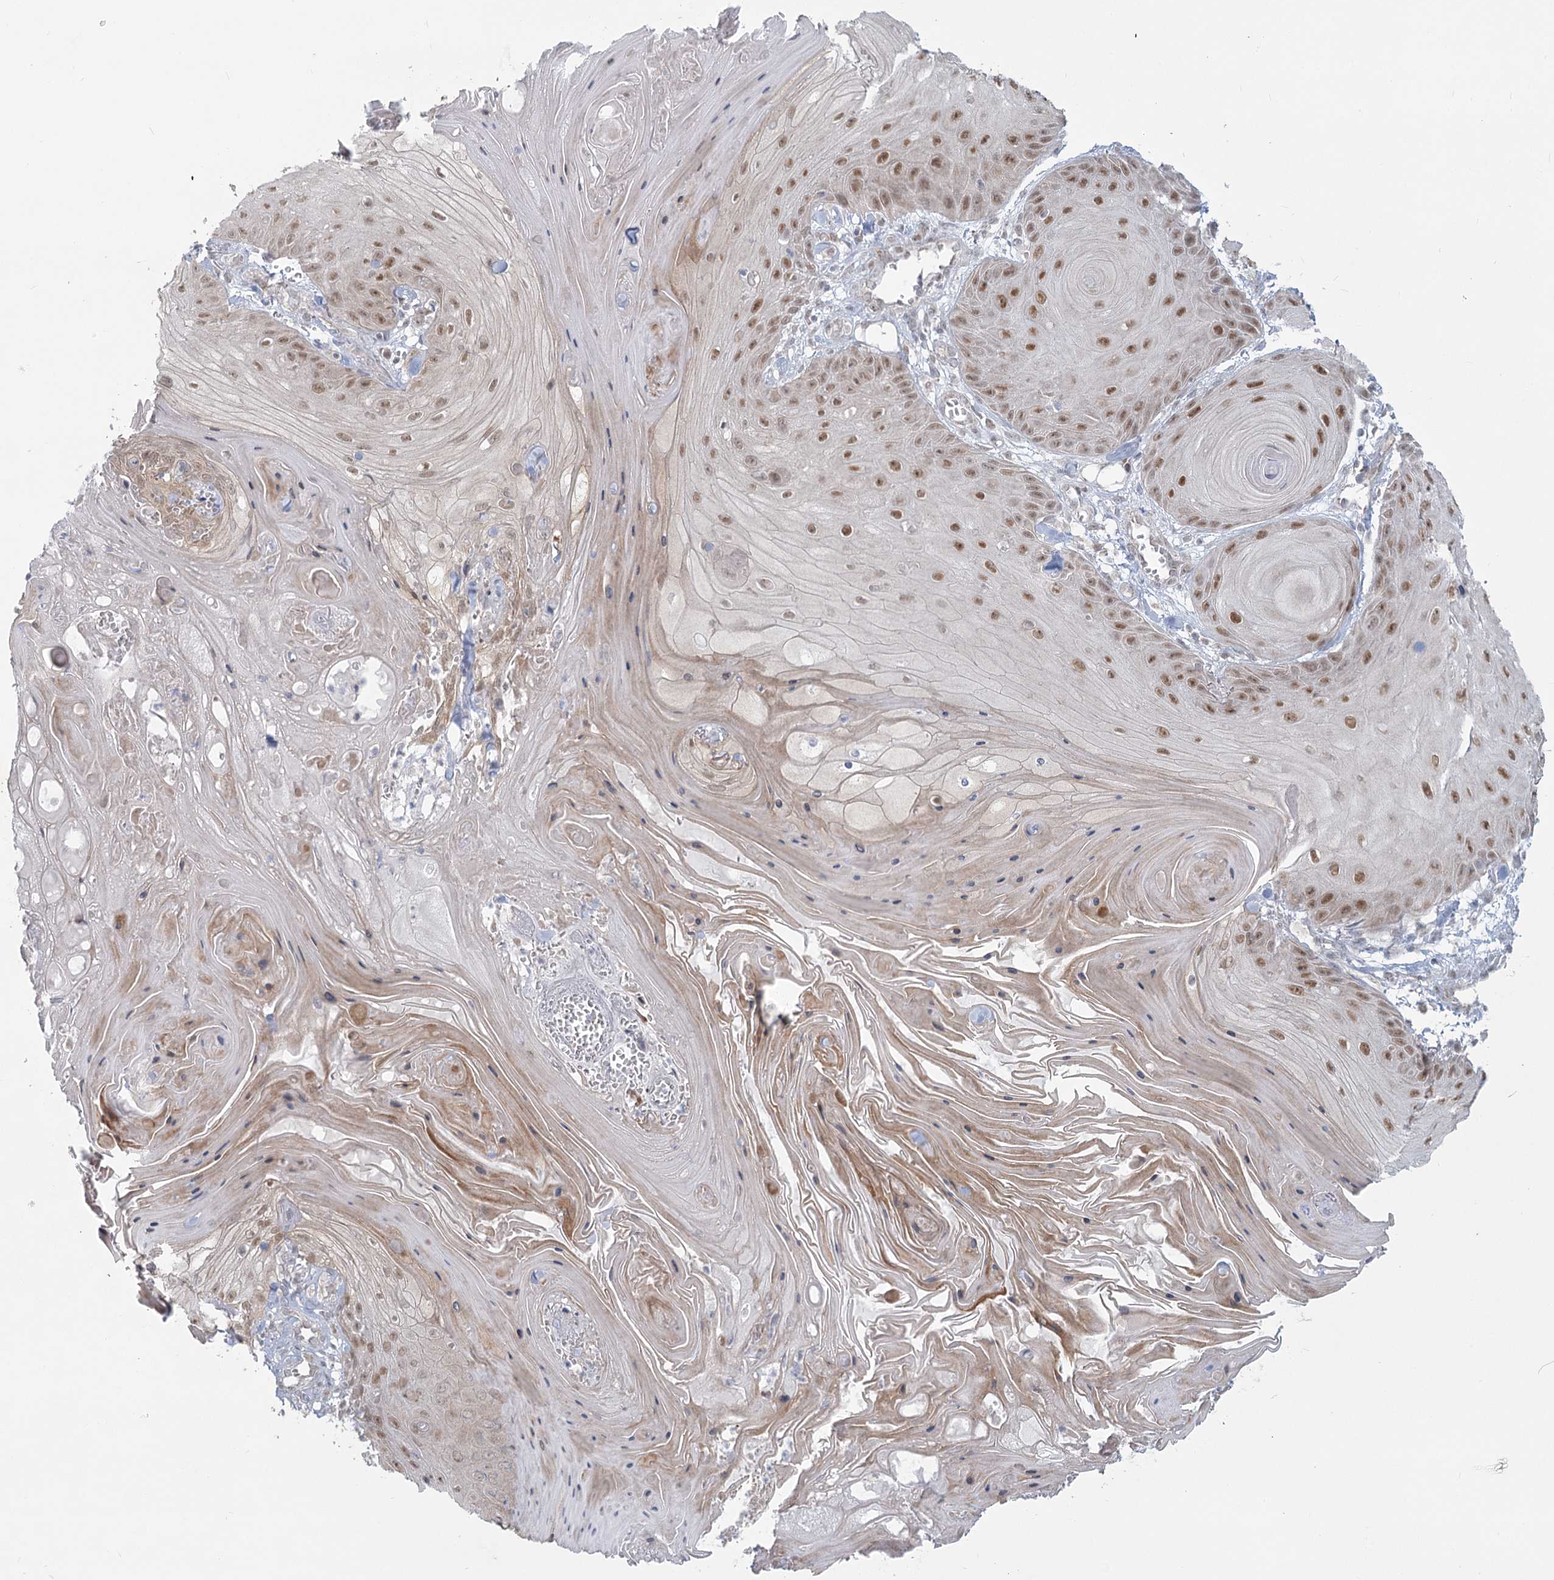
{"staining": {"intensity": "moderate", "quantity": ">75%", "location": "nuclear"}, "tissue": "skin cancer", "cell_type": "Tumor cells", "image_type": "cancer", "snomed": [{"axis": "morphology", "description": "Squamous cell carcinoma, NOS"}, {"axis": "topography", "description": "Skin"}], "caption": "Brown immunohistochemical staining in human skin cancer shows moderate nuclear expression in about >75% of tumor cells.", "gene": "MTG1", "patient": {"sex": "male", "age": 74}}